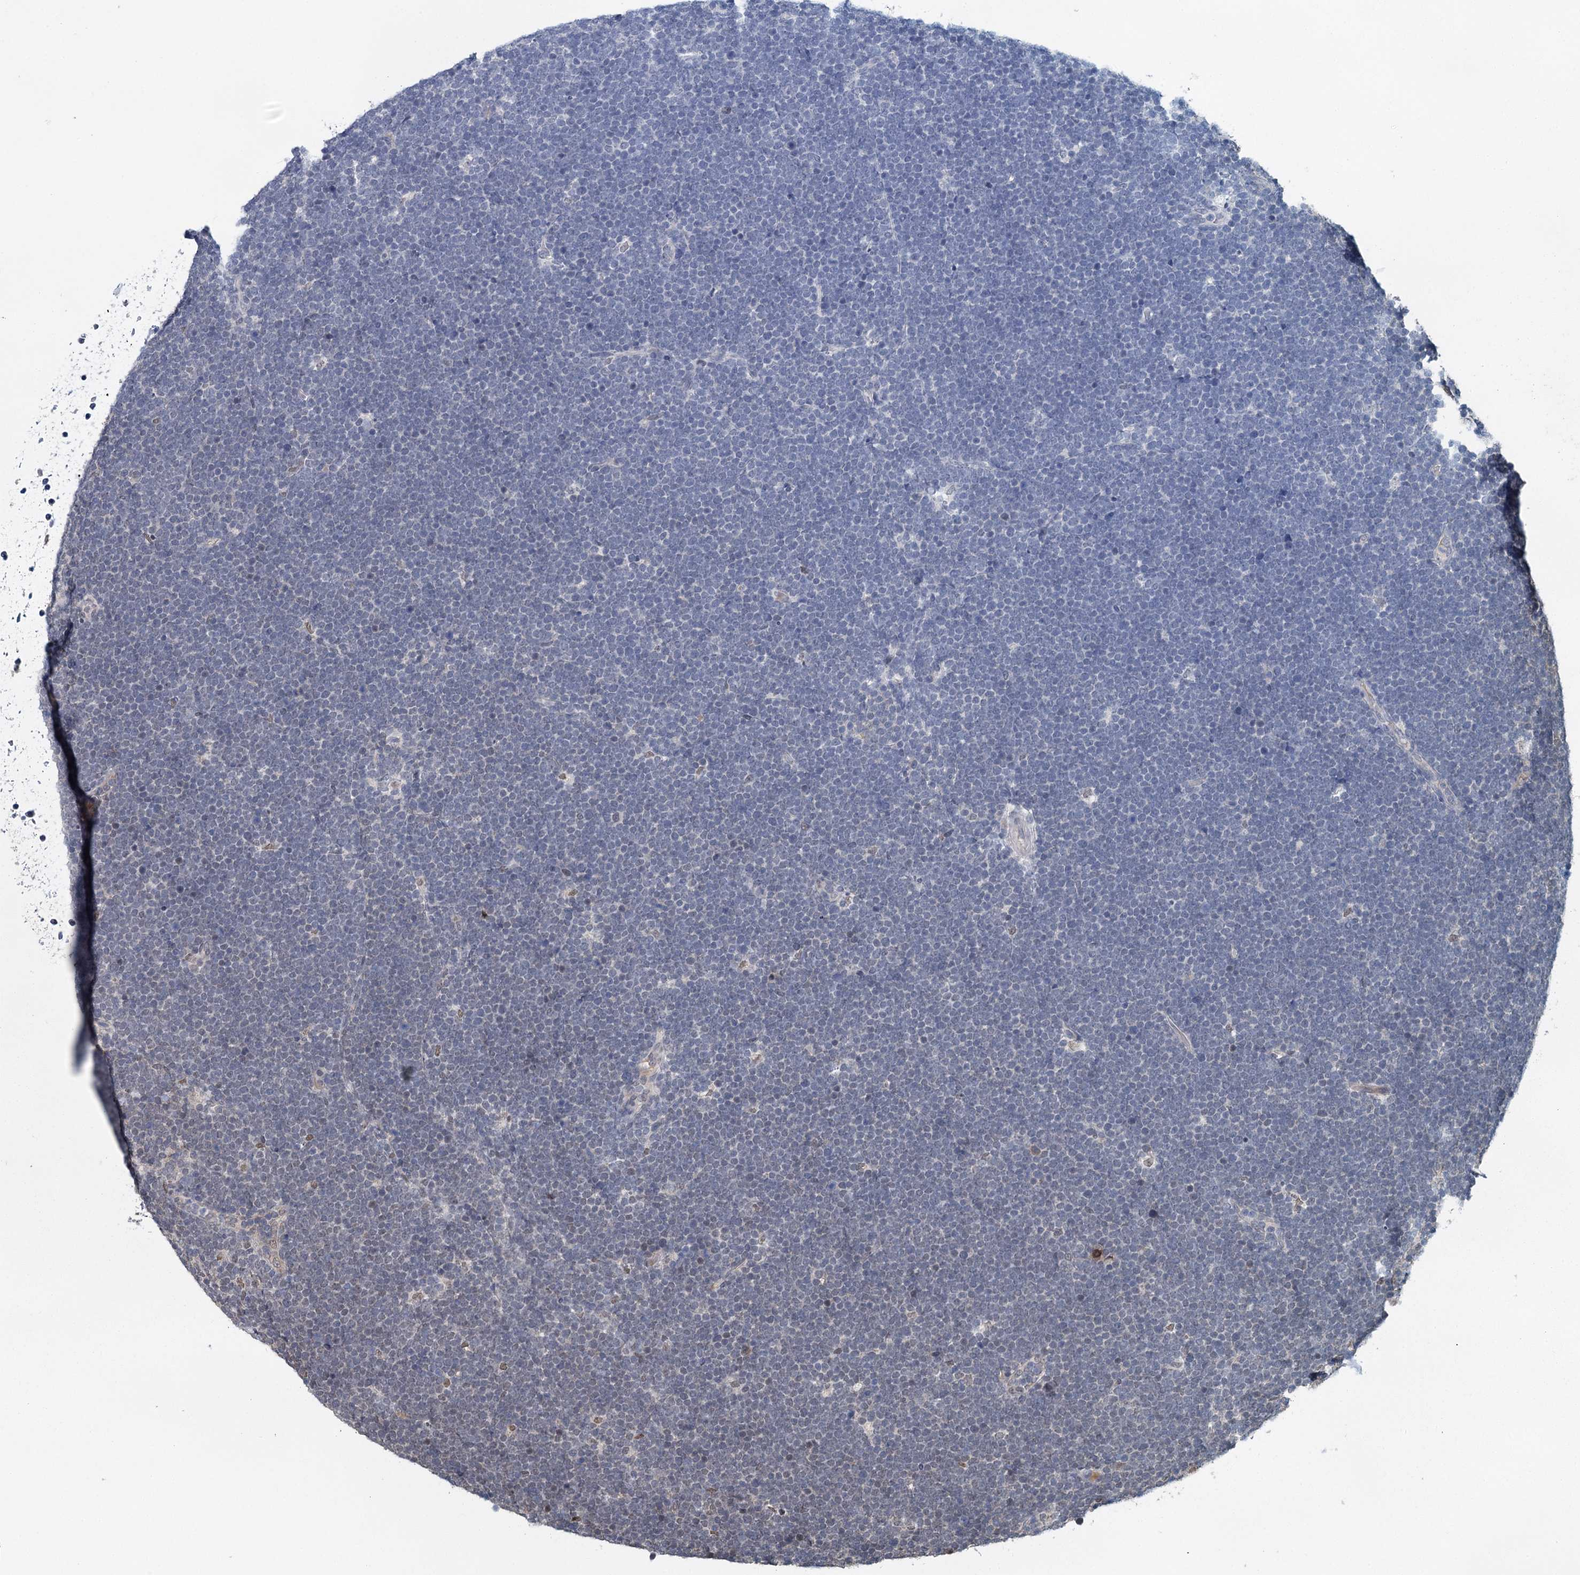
{"staining": {"intensity": "negative", "quantity": "none", "location": "none"}, "tissue": "lymphoma", "cell_type": "Tumor cells", "image_type": "cancer", "snomed": [{"axis": "morphology", "description": "Malignant lymphoma, non-Hodgkin's type, High grade"}, {"axis": "topography", "description": "Lymph node"}], "caption": "A micrograph of lymphoma stained for a protein exhibits no brown staining in tumor cells.", "gene": "MYG1", "patient": {"sex": "male", "age": 13}}